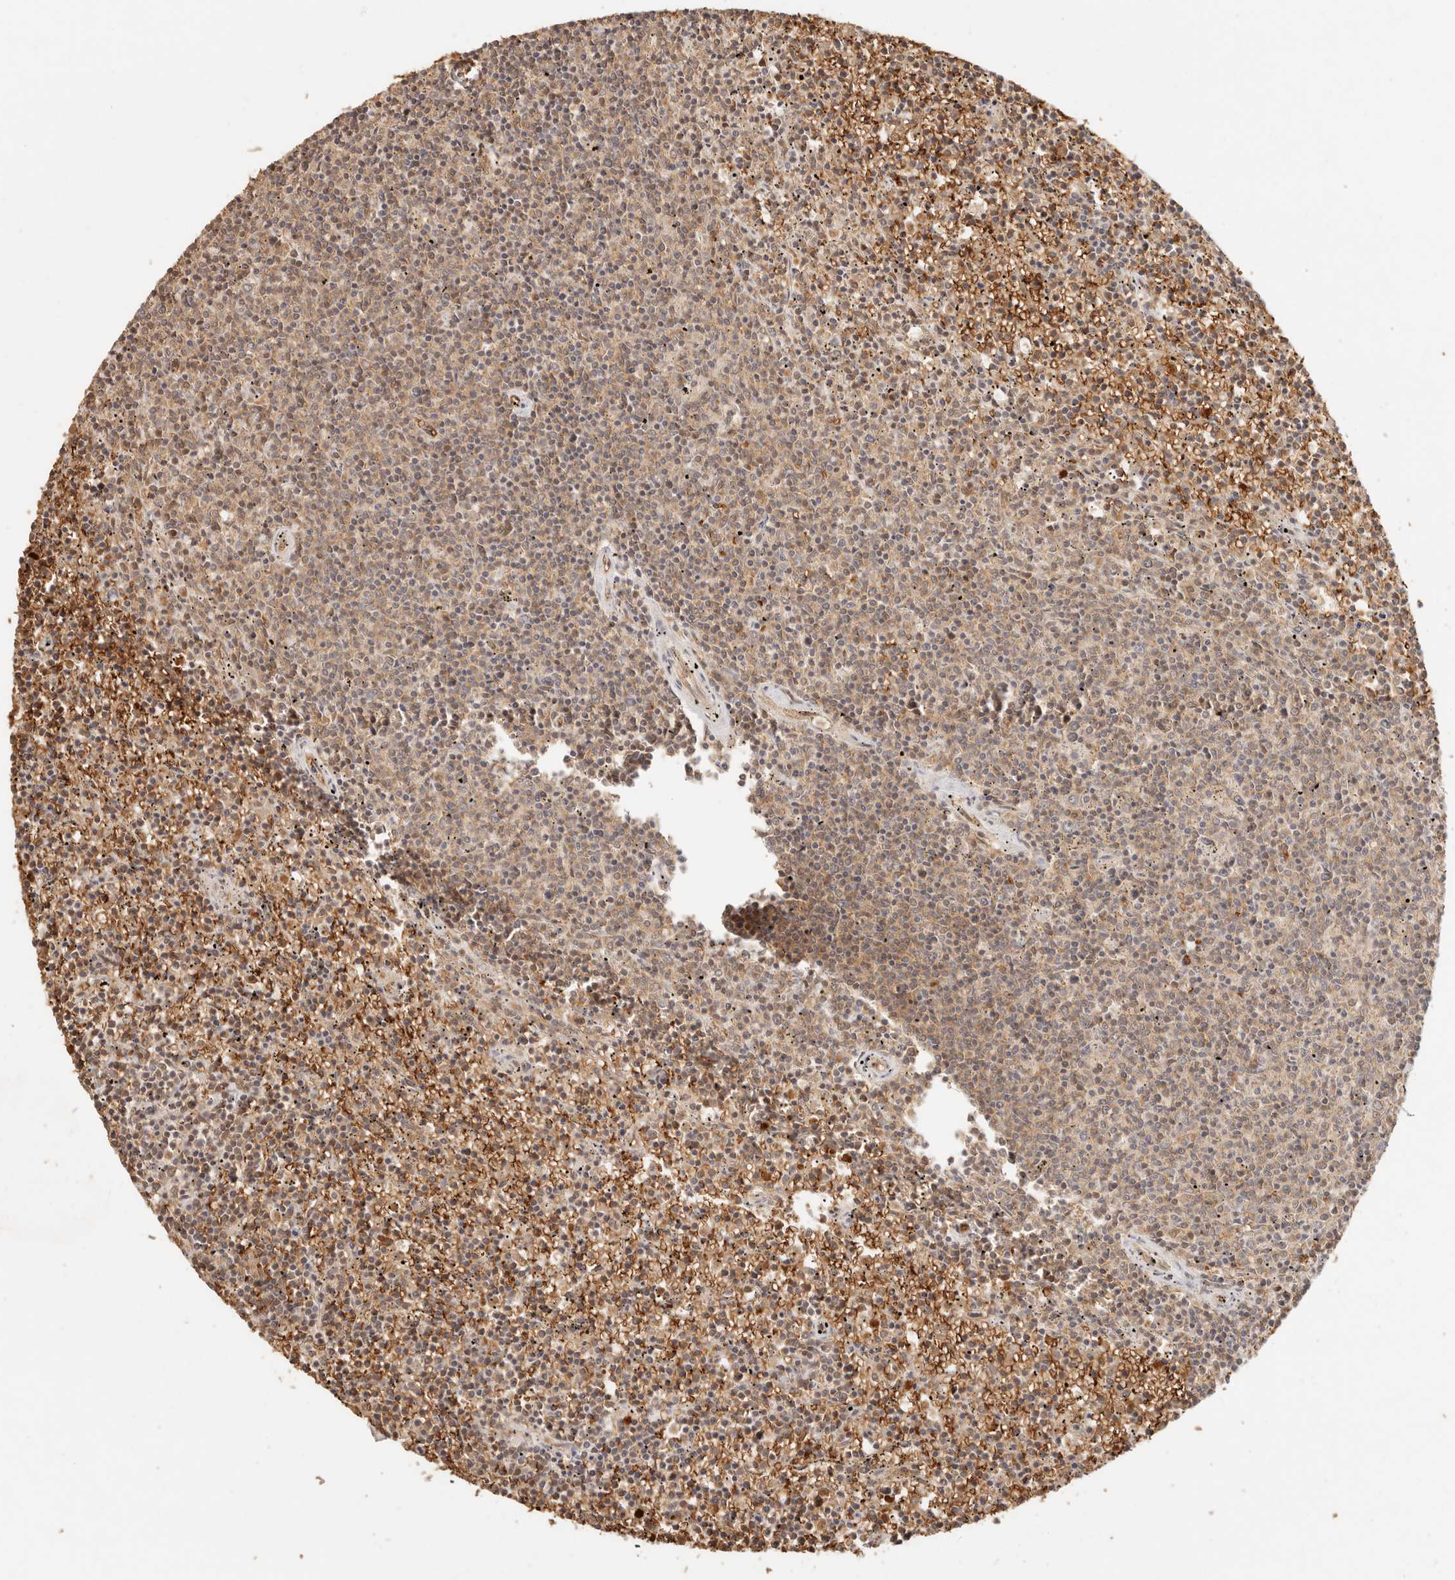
{"staining": {"intensity": "moderate", "quantity": ">75%", "location": "cytoplasmic/membranous"}, "tissue": "lymphoma", "cell_type": "Tumor cells", "image_type": "cancer", "snomed": [{"axis": "morphology", "description": "Malignant lymphoma, non-Hodgkin's type, Low grade"}, {"axis": "topography", "description": "Spleen"}], "caption": "A high-resolution photomicrograph shows immunohistochemistry staining of malignant lymphoma, non-Hodgkin's type (low-grade), which exhibits moderate cytoplasmic/membranous expression in about >75% of tumor cells. The protein is stained brown, and the nuclei are stained in blue (DAB (3,3'-diaminobenzidine) IHC with brightfield microscopy, high magnification).", "gene": "INTS11", "patient": {"sex": "female", "age": 50}}